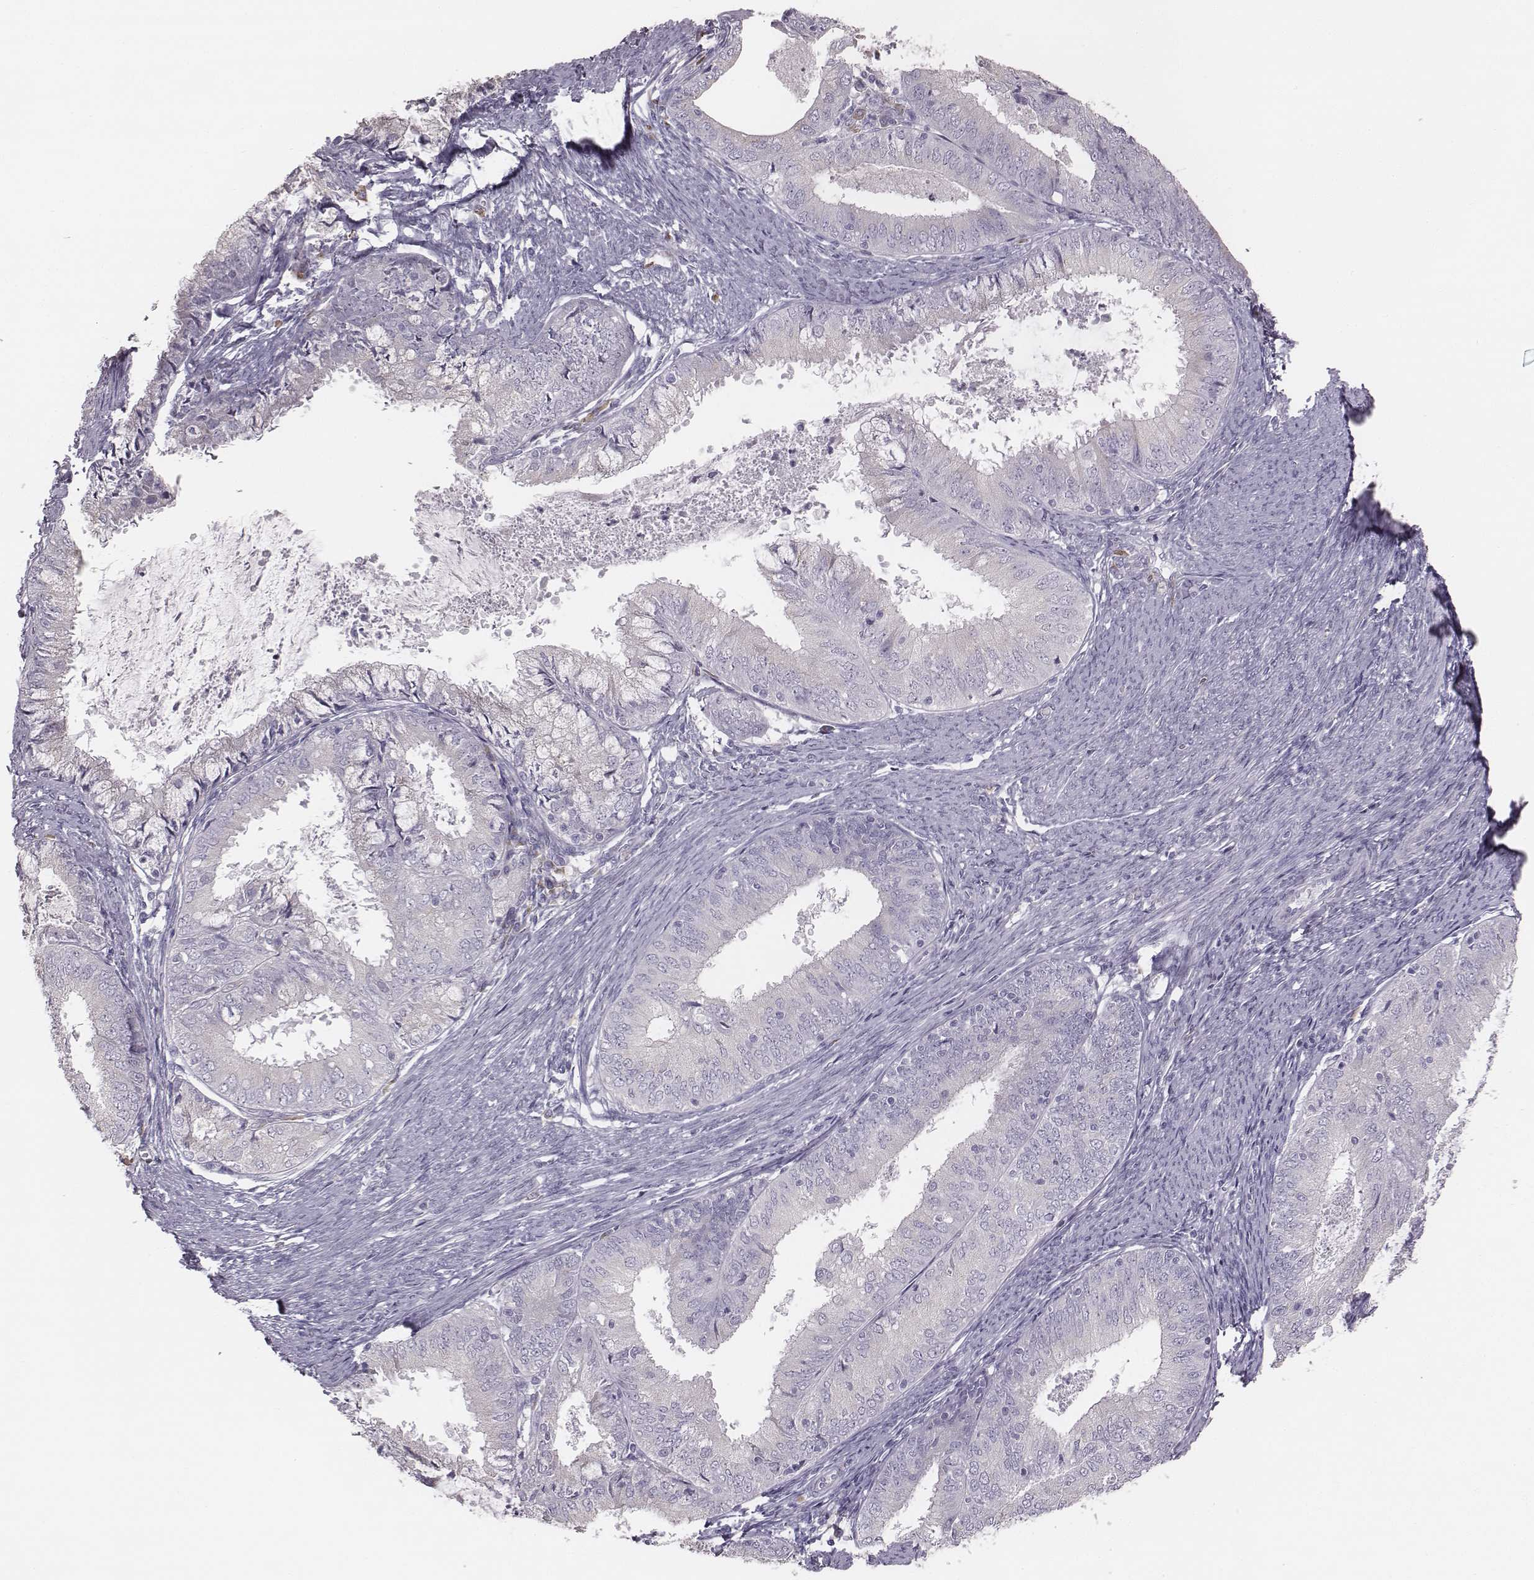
{"staining": {"intensity": "negative", "quantity": "none", "location": "none"}, "tissue": "endometrial cancer", "cell_type": "Tumor cells", "image_type": "cancer", "snomed": [{"axis": "morphology", "description": "Adenocarcinoma, NOS"}, {"axis": "topography", "description": "Endometrium"}], "caption": "Endometrial cancer was stained to show a protein in brown. There is no significant expression in tumor cells. Brightfield microscopy of immunohistochemistry stained with DAB (brown) and hematoxylin (blue), captured at high magnification.", "gene": "C6orf58", "patient": {"sex": "female", "age": 57}}